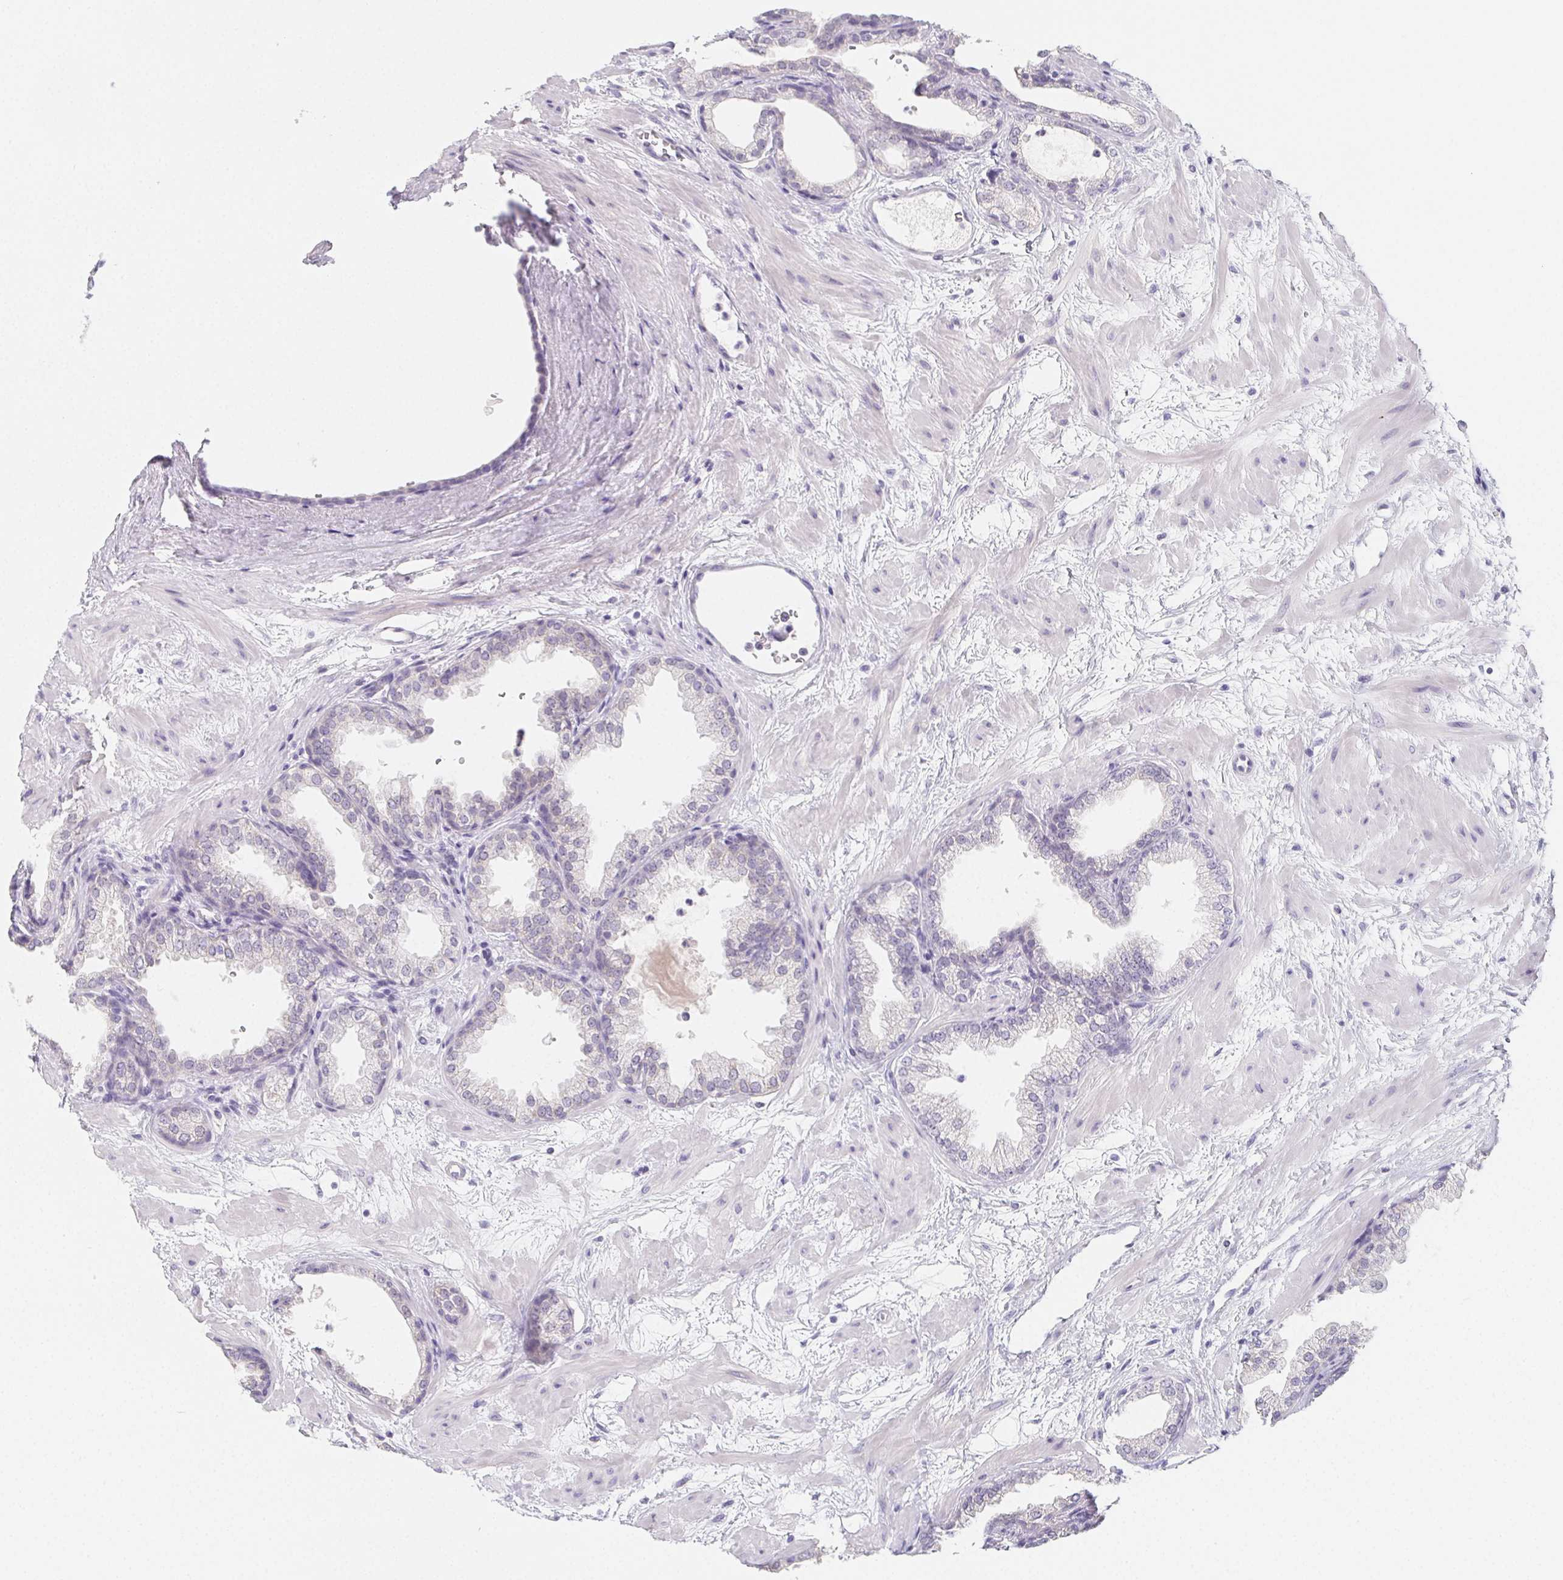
{"staining": {"intensity": "negative", "quantity": "none", "location": "none"}, "tissue": "prostate", "cell_type": "Glandular cells", "image_type": "normal", "snomed": [{"axis": "morphology", "description": "Normal tissue, NOS"}, {"axis": "topography", "description": "Prostate"}], "caption": "Immunohistochemistry (IHC) micrograph of benign human prostate stained for a protein (brown), which displays no positivity in glandular cells.", "gene": "GLIPR1L1", "patient": {"sex": "male", "age": 37}}